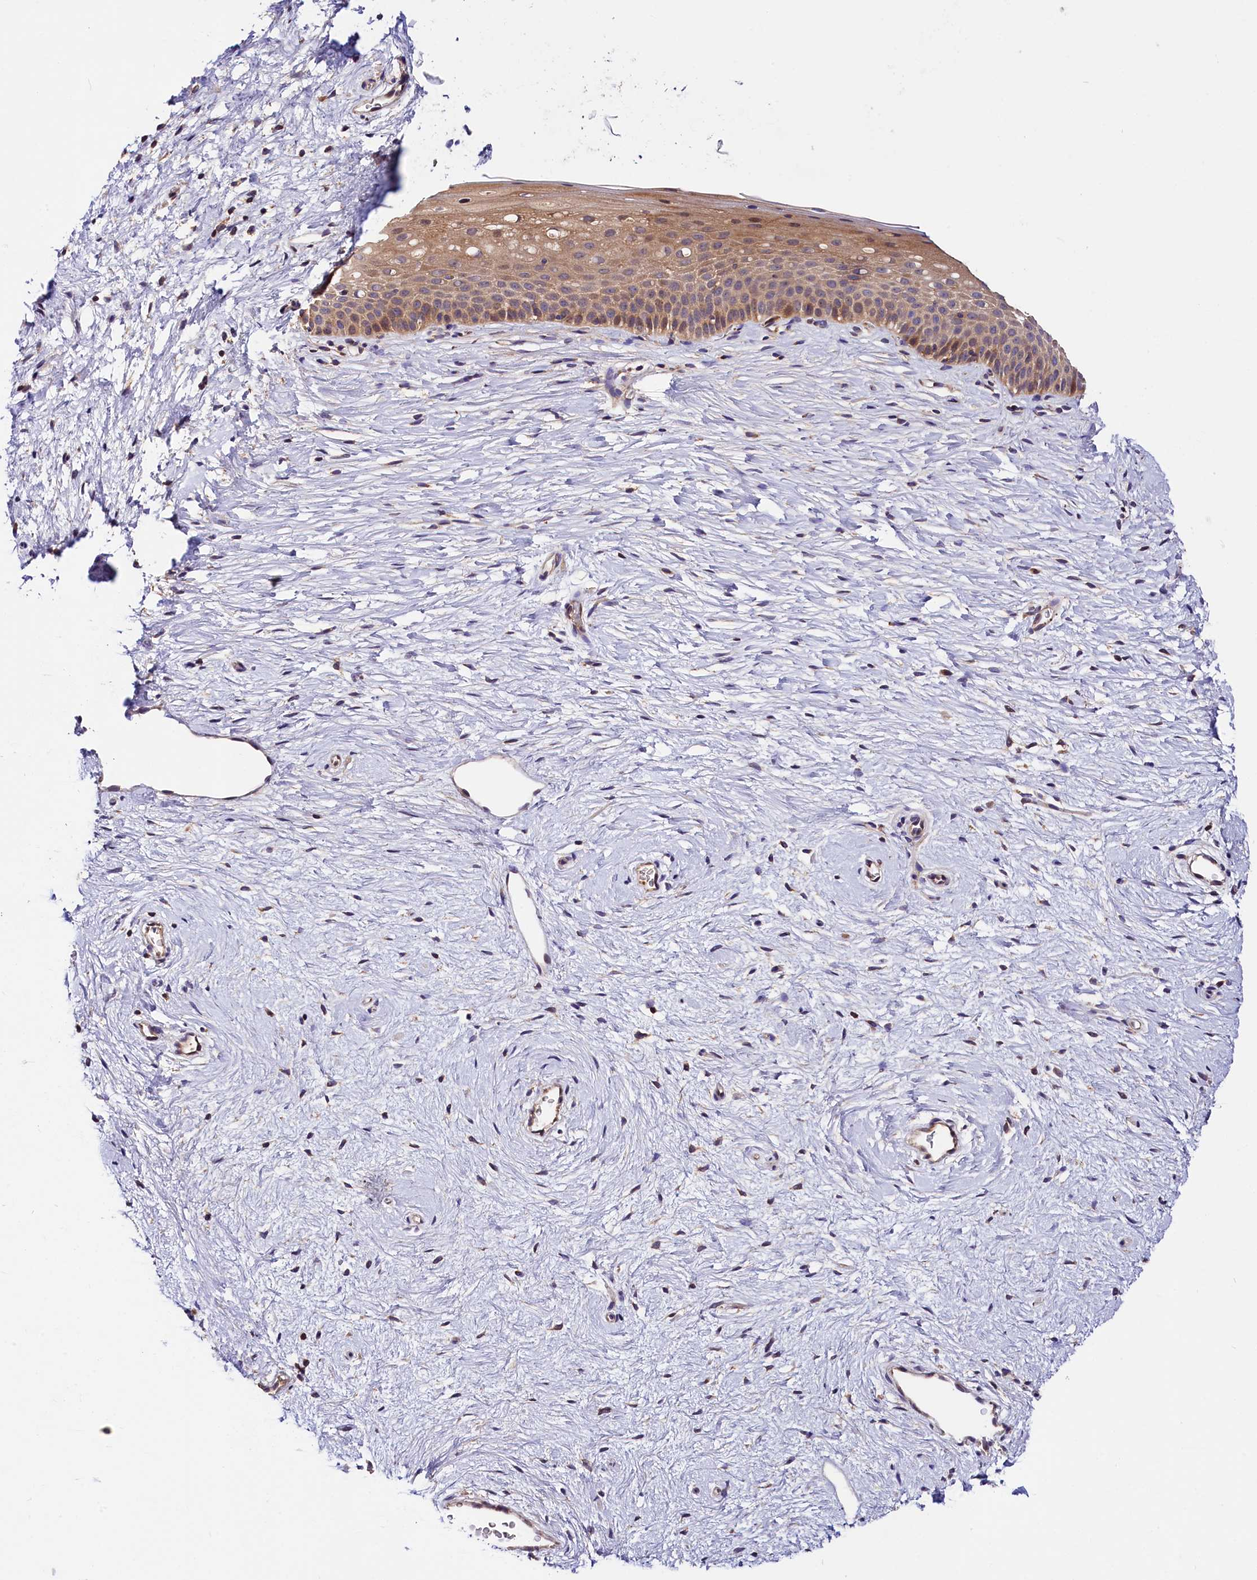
{"staining": {"intensity": "strong", "quantity": ">75%", "location": "cytoplasmic/membranous"}, "tissue": "cervix", "cell_type": "Glandular cells", "image_type": "normal", "snomed": [{"axis": "morphology", "description": "Normal tissue, NOS"}, {"axis": "topography", "description": "Cervix"}], "caption": "IHC (DAB) staining of benign human cervix demonstrates strong cytoplasmic/membranous protein expression in about >75% of glandular cells.", "gene": "KPTN", "patient": {"sex": "female", "age": 57}}